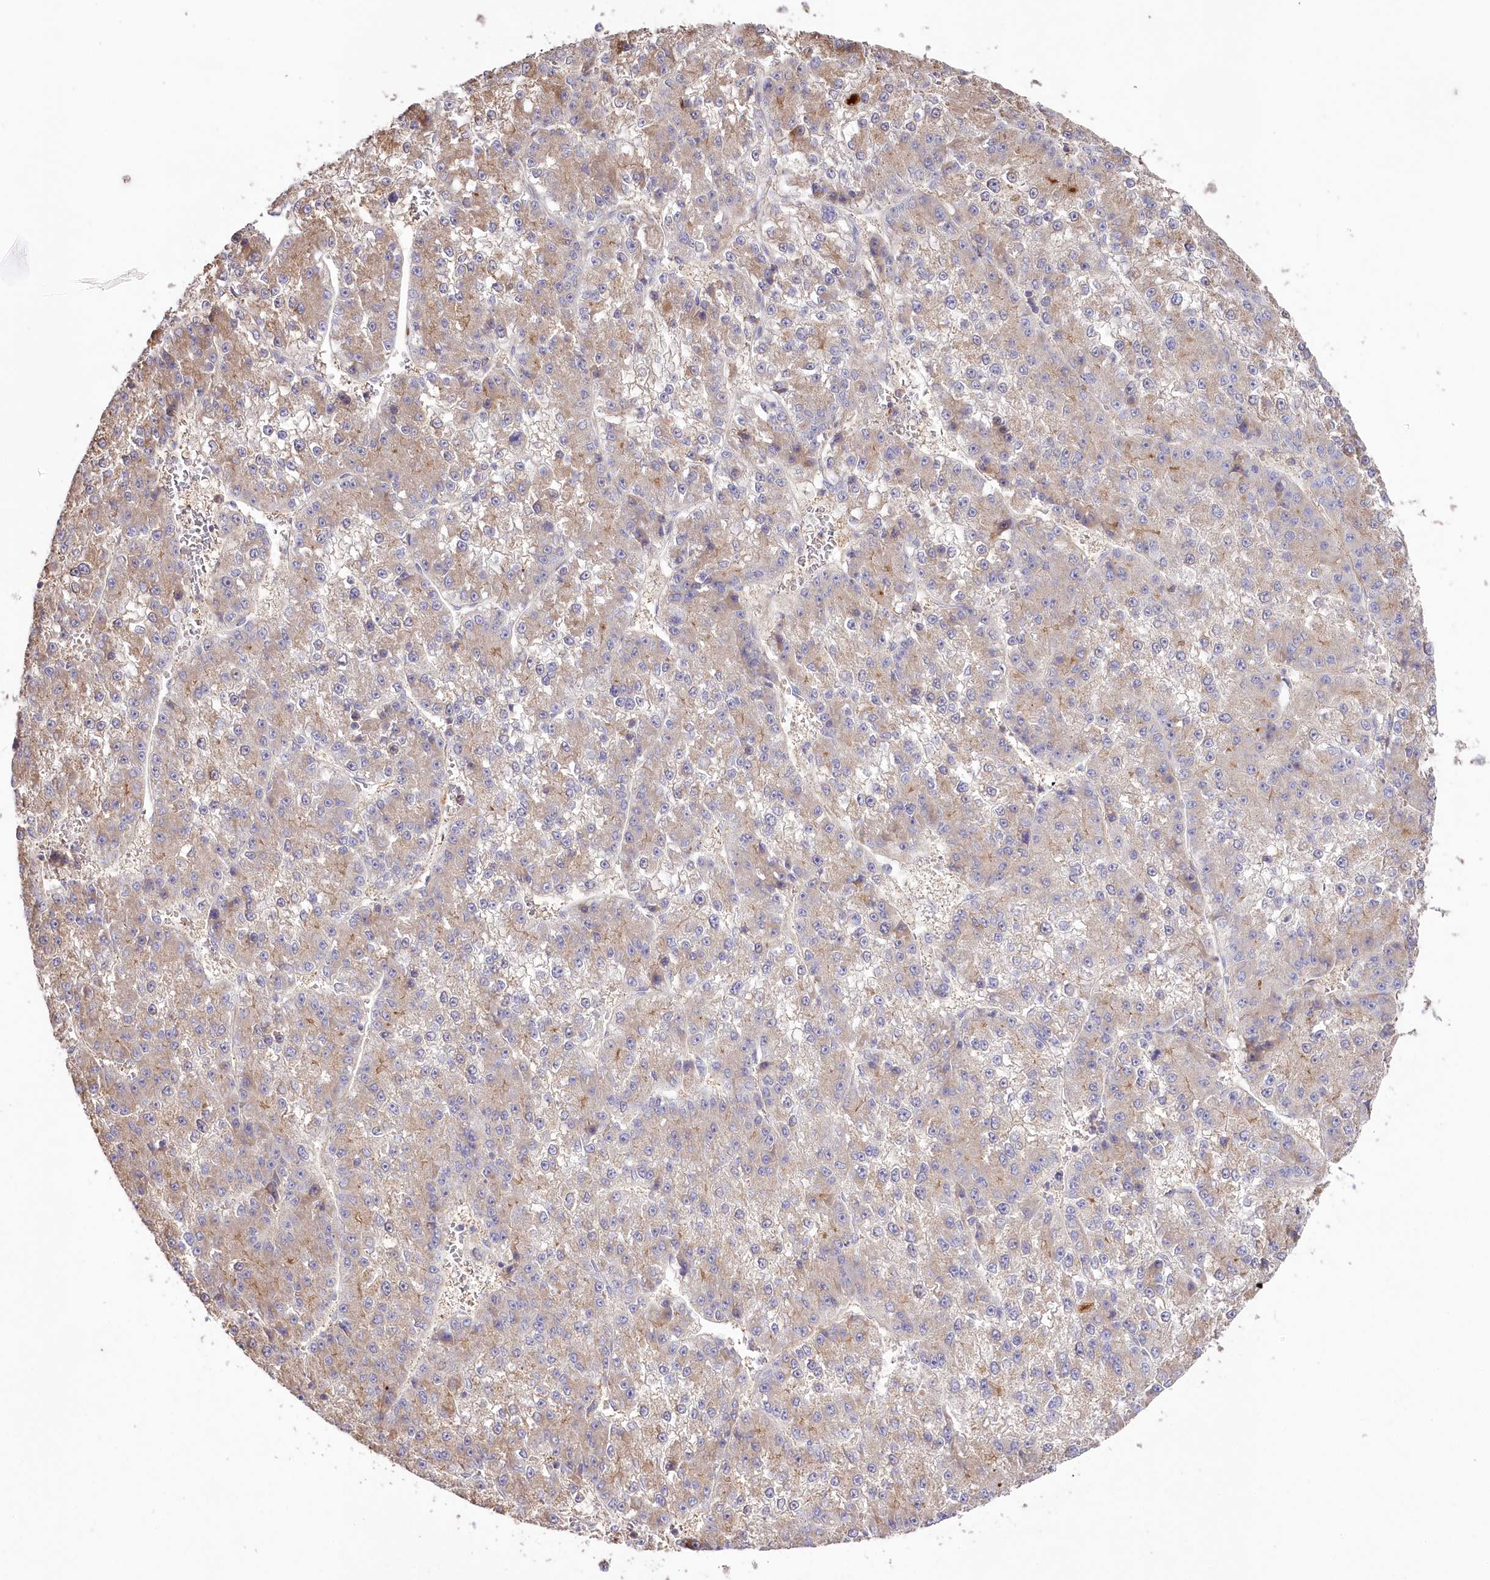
{"staining": {"intensity": "weak", "quantity": "<25%", "location": "cytoplasmic/membranous"}, "tissue": "liver cancer", "cell_type": "Tumor cells", "image_type": "cancer", "snomed": [{"axis": "morphology", "description": "Carcinoma, Hepatocellular, NOS"}, {"axis": "topography", "description": "Liver"}], "caption": "This is a micrograph of immunohistochemistry staining of hepatocellular carcinoma (liver), which shows no expression in tumor cells.", "gene": "SLC6A11", "patient": {"sex": "female", "age": 73}}